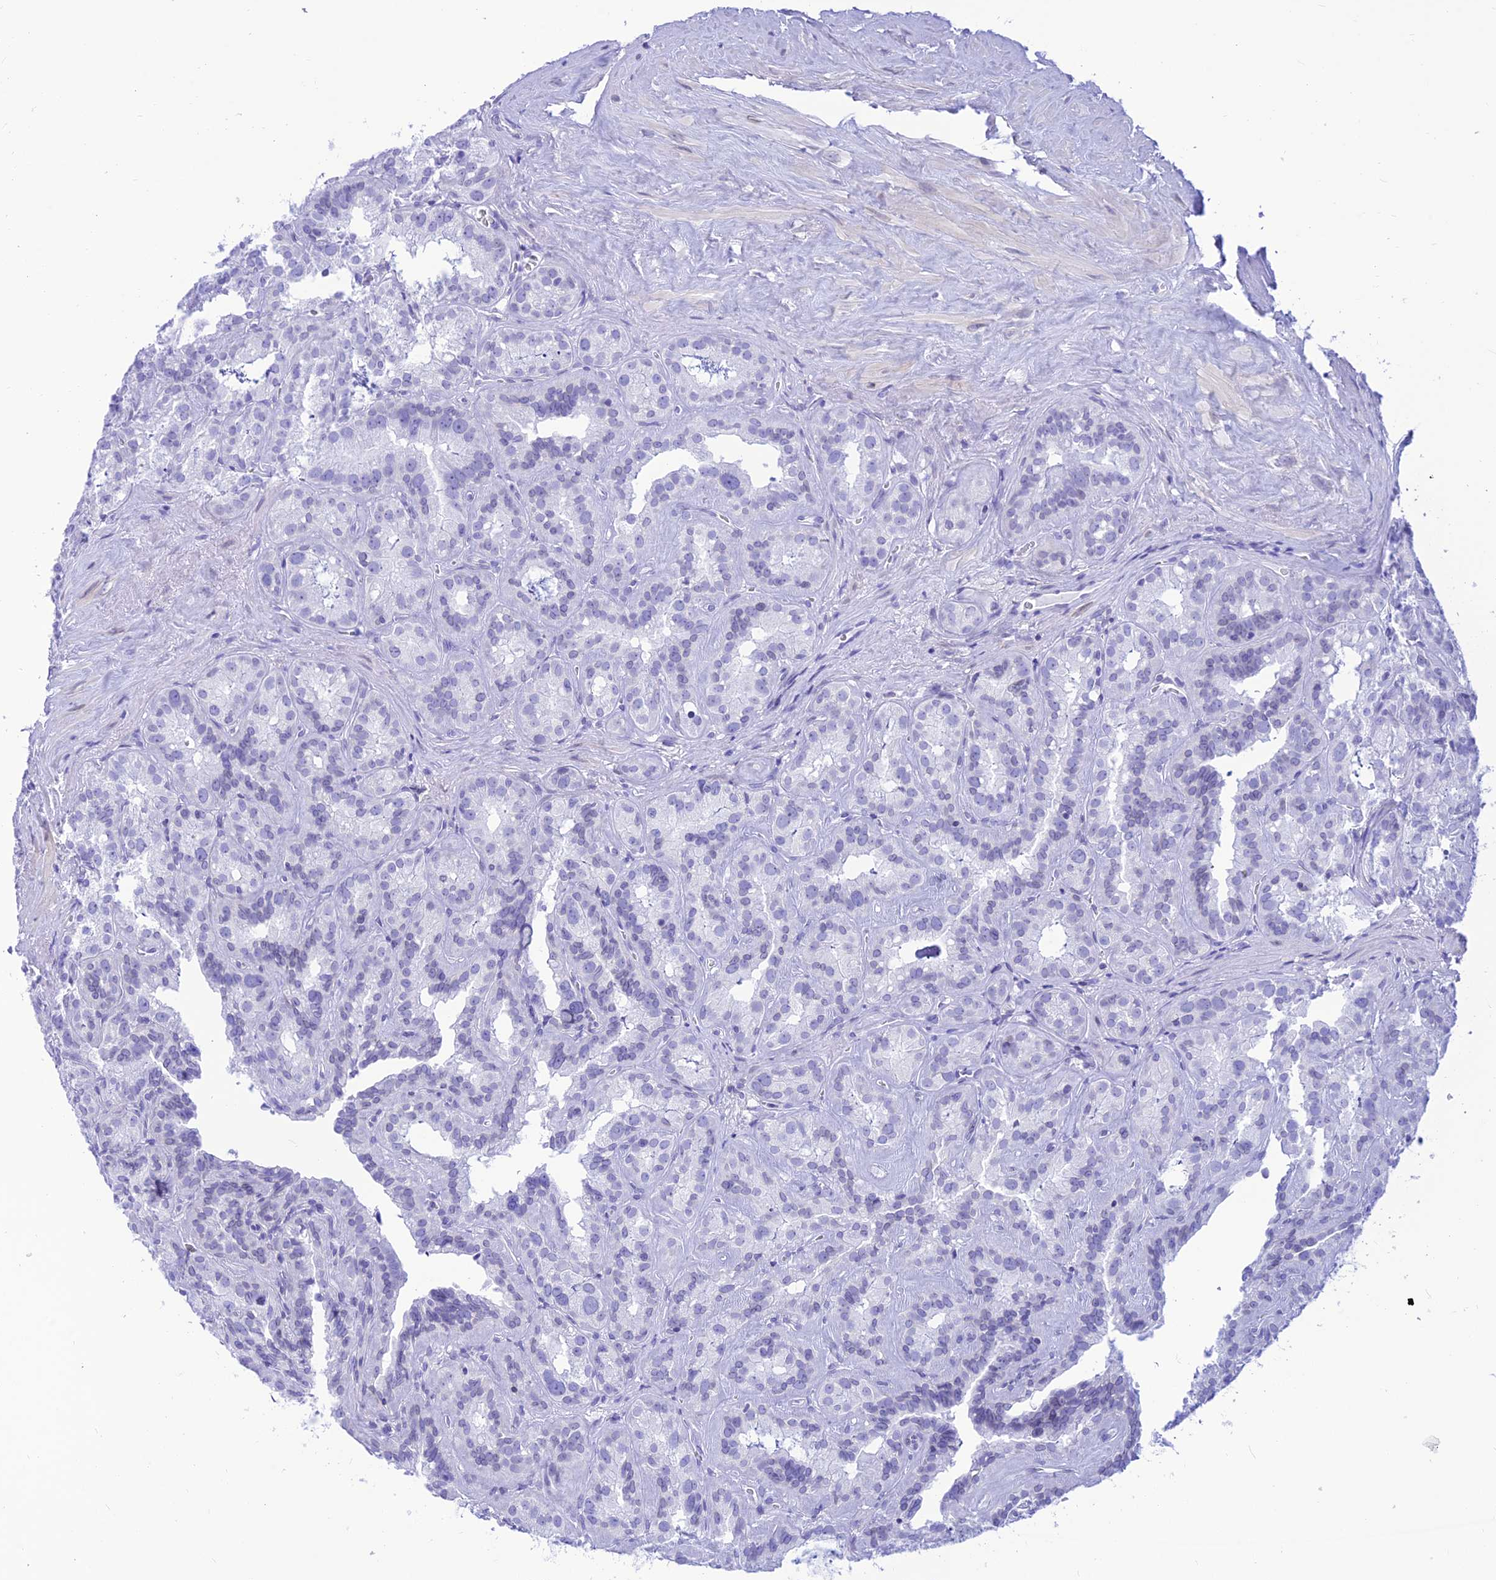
{"staining": {"intensity": "negative", "quantity": "none", "location": "none"}, "tissue": "seminal vesicle", "cell_type": "Glandular cells", "image_type": "normal", "snomed": [{"axis": "morphology", "description": "Normal tissue, NOS"}, {"axis": "topography", "description": "Prostate"}, {"axis": "topography", "description": "Seminal veicle"}], "caption": "High magnification brightfield microscopy of normal seminal vesicle stained with DAB (brown) and counterstained with hematoxylin (blue): glandular cells show no significant expression. (DAB (3,3'-diaminobenzidine) immunohistochemistry (IHC) visualized using brightfield microscopy, high magnification).", "gene": "PRNP", "patient": {"sex": "male", "age": 59}}